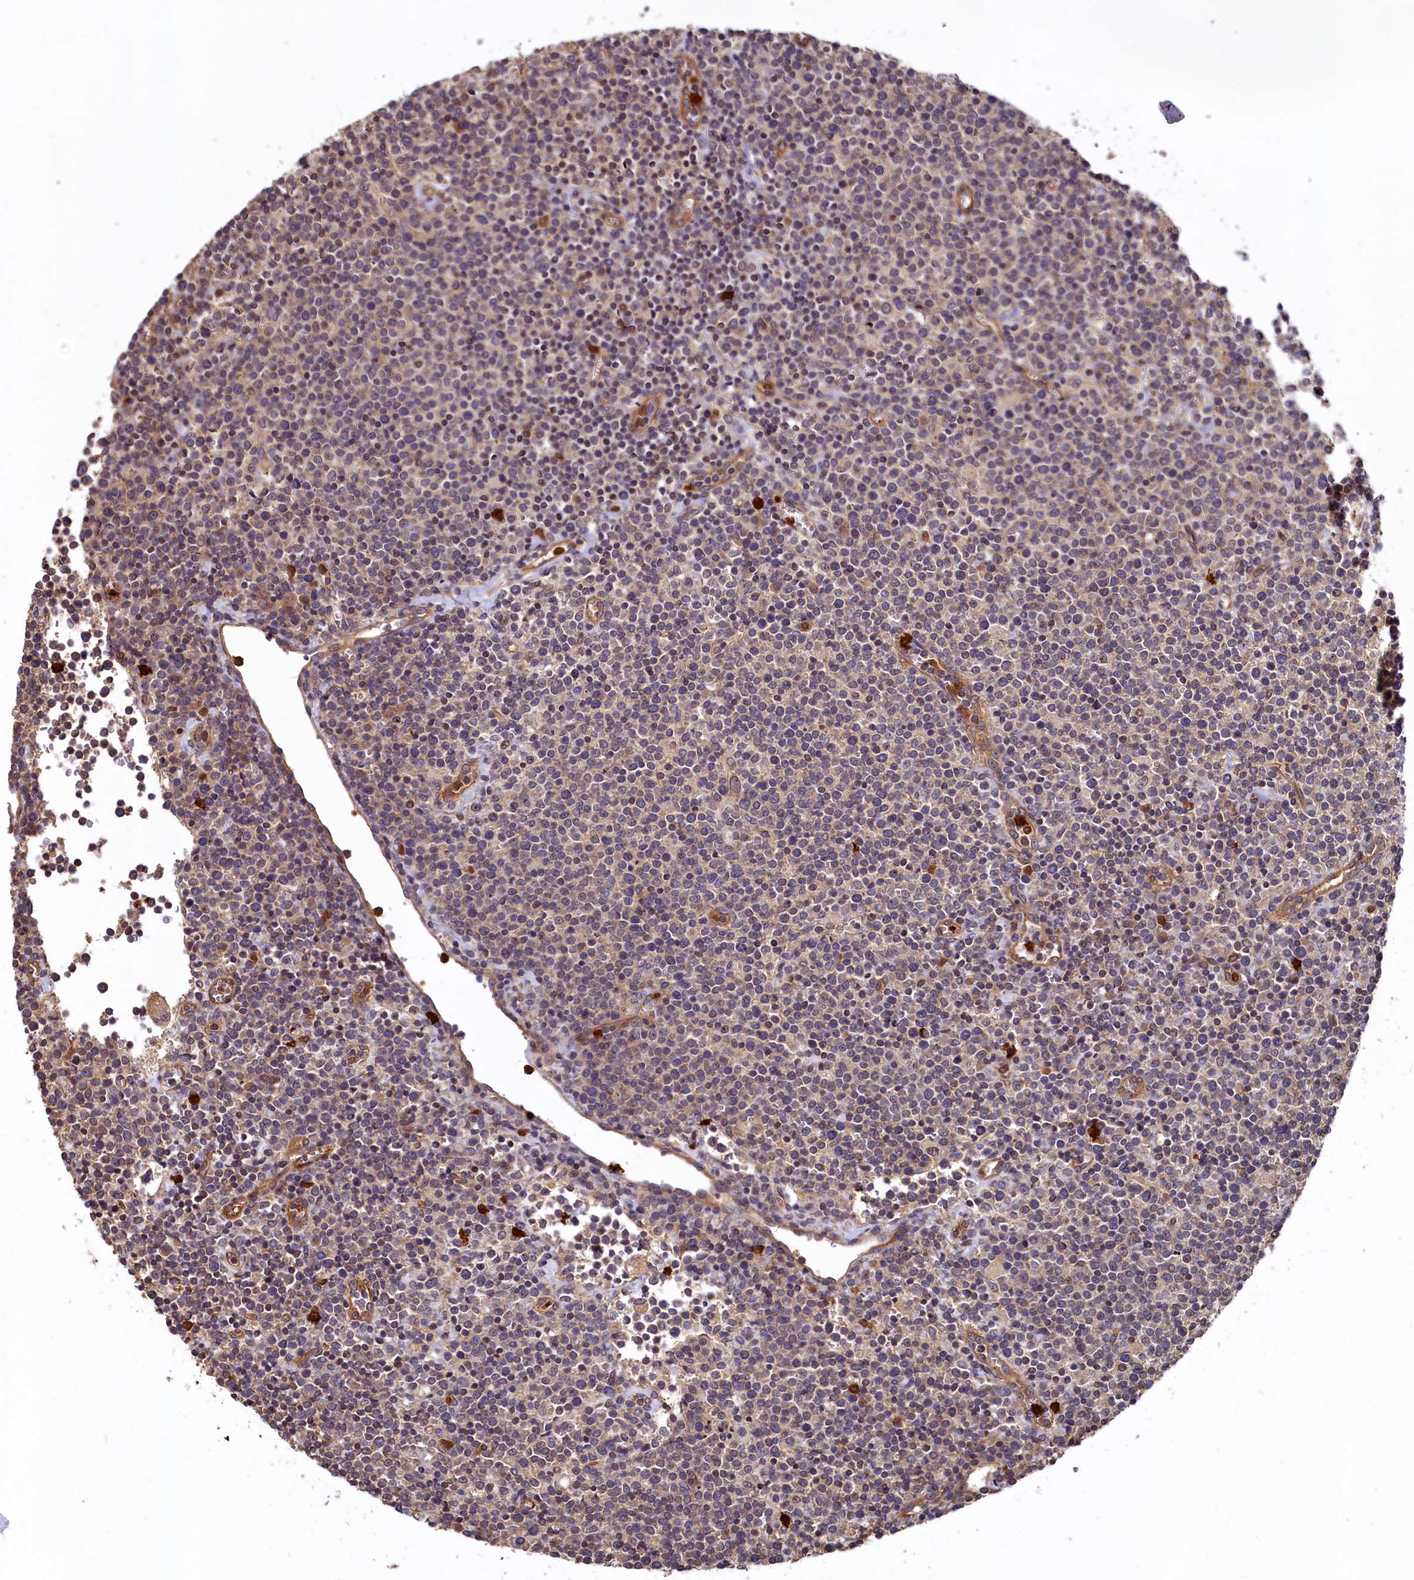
{"staining": {"intensity": "weak", "quantity": "25%-75%", "location": "cytoplasmic/membranous"}, "tissue": "lymphoma", "cell_type": "Tumor cells", "image_type": "cancer", "snomed": [{"axis": "morphology", "description": "Malignant lymphoma, non-Hodgkin's type, High grade"}, {"axis": "topography", "description": "Lymph node"}], "caption": "This is an image of immunohistochemistry staining of high-grade malignant lymphoma, non-Hodgkin's type, which shows weak staining in the cytoplasmic/membranous of tumor cells.", "gene": "CCDC102B", "patient": {"sex": "male", "age": 61}}